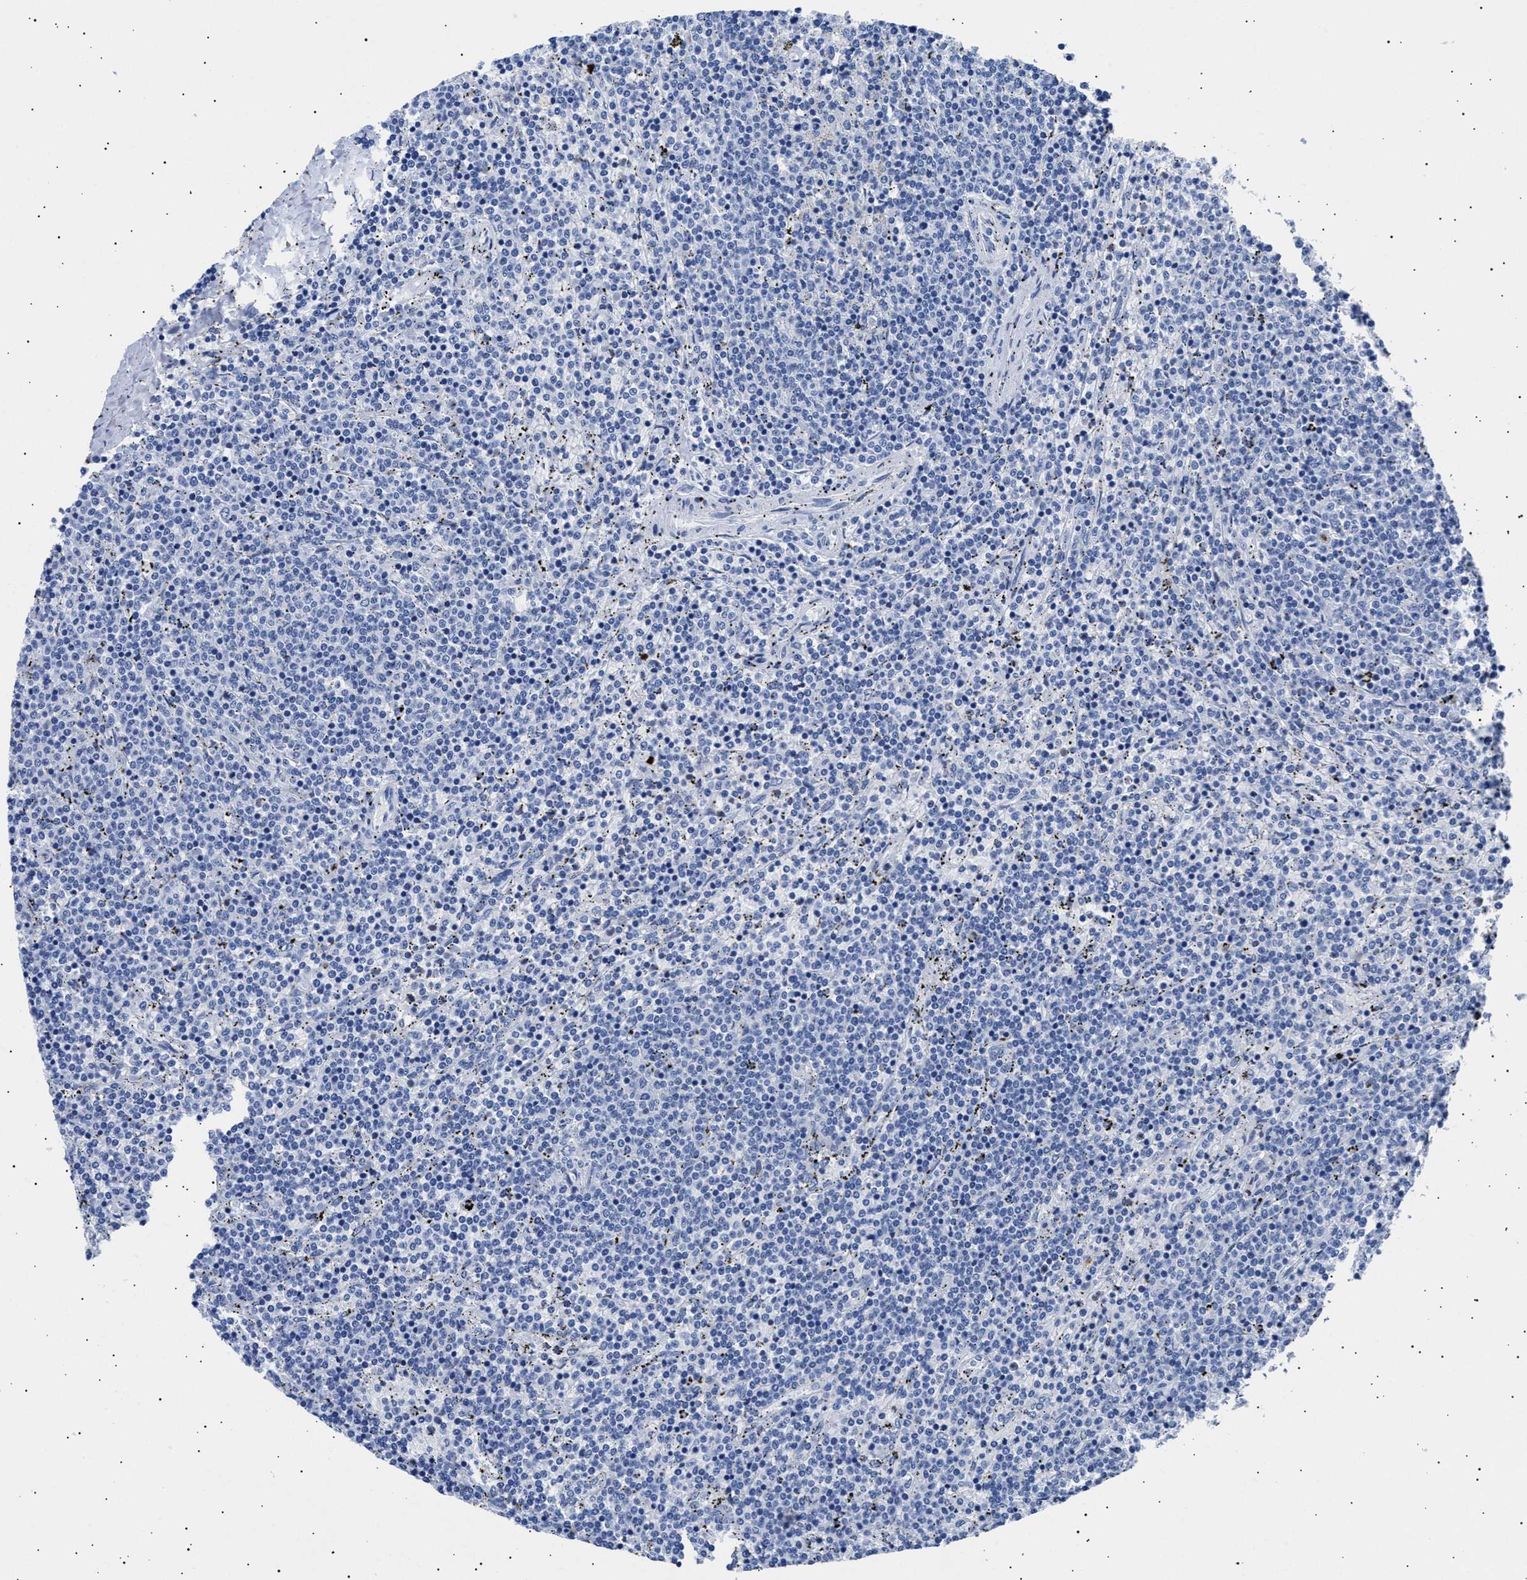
{"staining": {"intensity": "negative", "quantity": "none", "location": "none"}, "tissue": "lymphoma", "cell_type": "Tumor cells", "image_type": "cancer", "snomed": [{"axis": "morphology", "description": "Malignant lymphoma, non-Hodgkin's type, Low grade"}, {"axis": "topography", "description": "Spleen"}], "caption": "There is no significant positivity in tumor cells of lymphoma.", "gene": "HEMGN", "patient": {"sex": "female", "age": 50}}